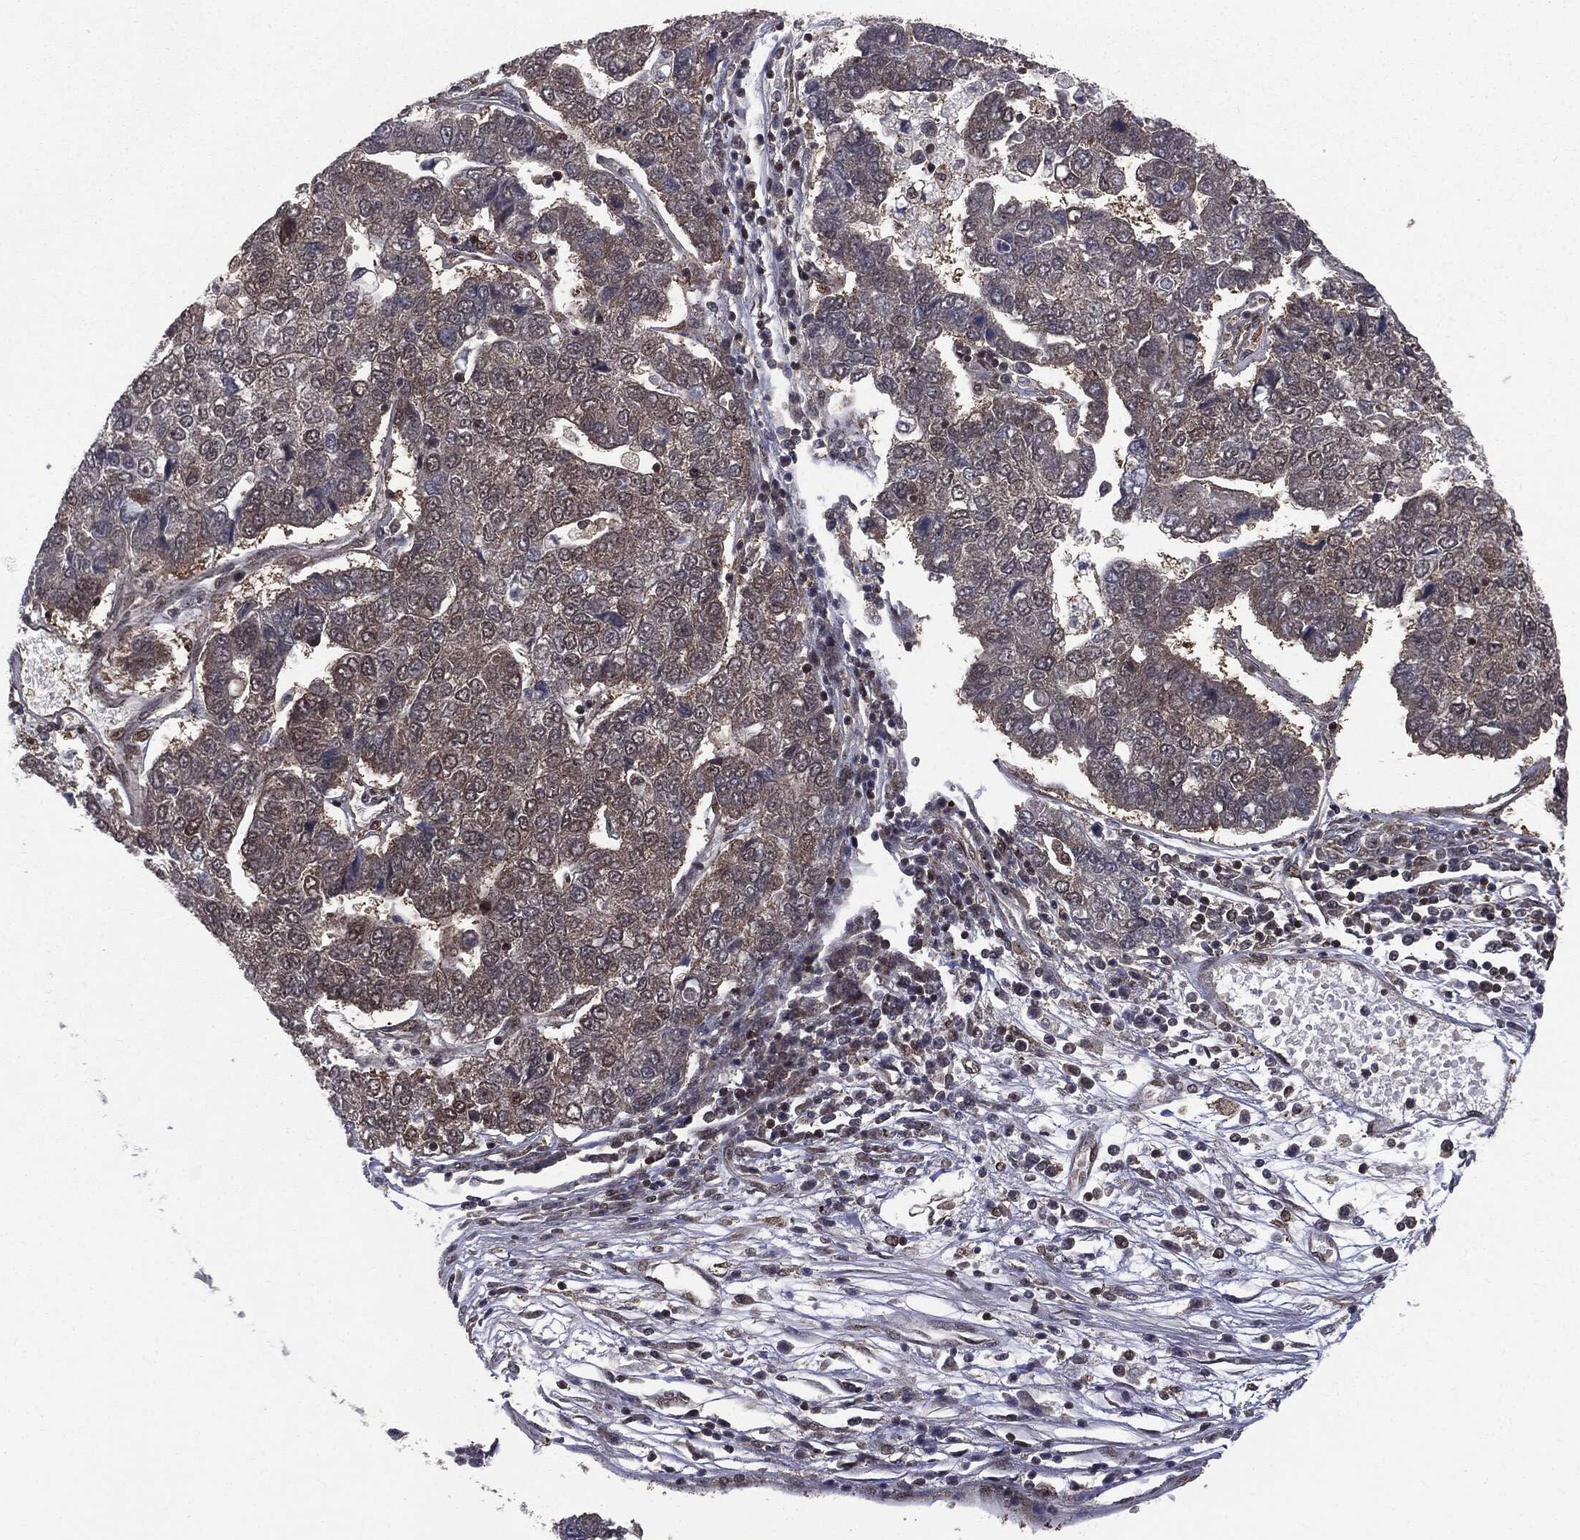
{"staining": {"intensity": "negative", "quantity": "none", "location": "none"}, "tissue": "pancreatic cancer", "cell_type": "Tumor cells", "image_type": "cancer", "snomed": [{"axis": "morphology", "description": "Adenocarcinoma, NOS"}, {"axis": "topography", "description": "Pancreas"}], "caption": "Histopathology image shows no significant protein expression in tumor cells of adenocarcinoma (pancreatic).", "gene": "PTPA", "patient": {"sex": "female", "age": 61}}